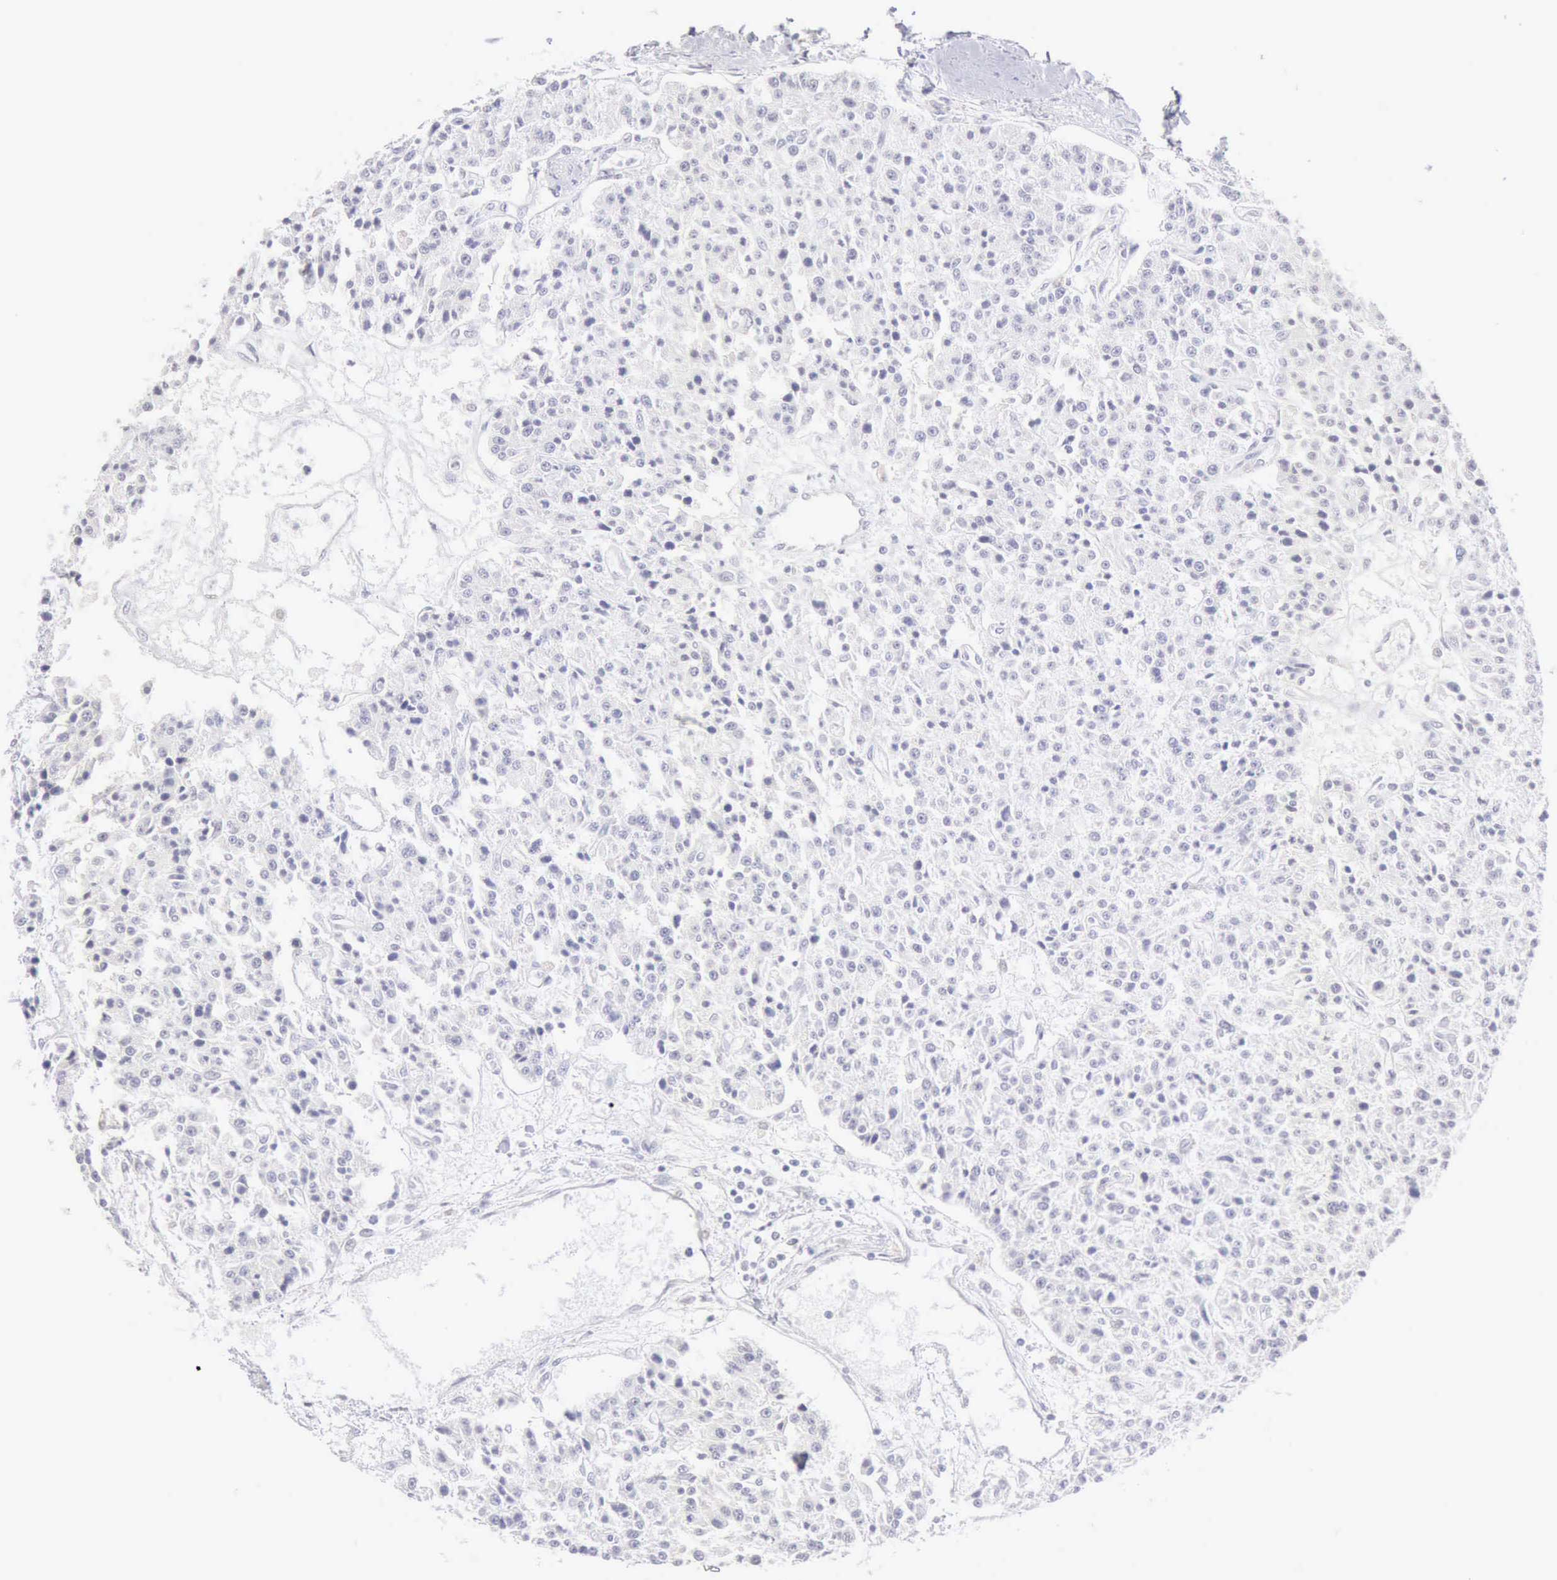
{"staining": {"intensity": "negative", "quantity": "none", "location": "none"}, "tissue": "carcinoid", "cell_type": "Tumor cells", "image_type": "cancer", "snomed": [{"axis": "morphology", "description": "Carcinoid, malignant, NOS"}, {"axis": "topography", "description": "Stomach"}], "caption": "Tumor cells are negative for protein expression in human carcinoid (malignant). (DAB immunohistochemistry (IHC), high magnification).", "gene": "RNASE1", "patient": {"sex": "female", "age": 76}}